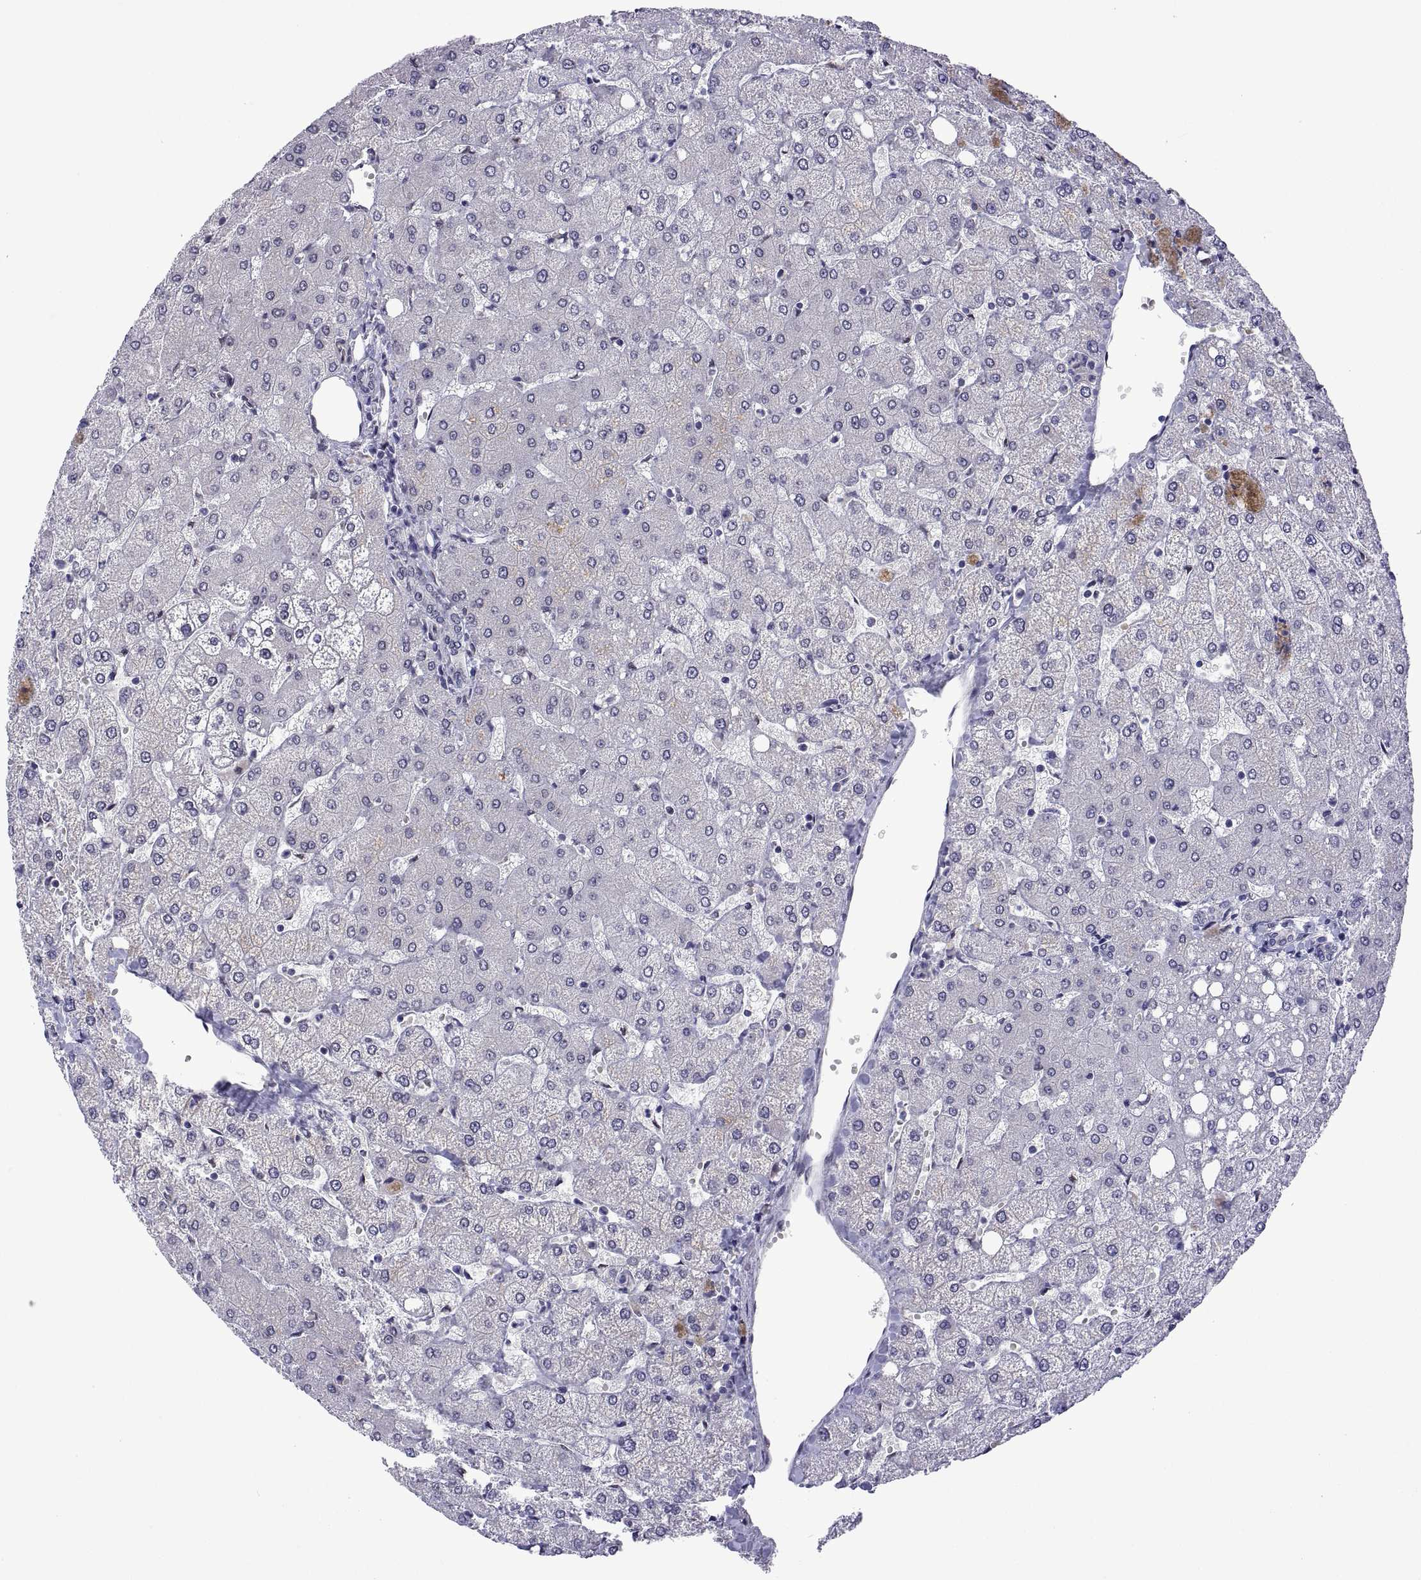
{"staining": {"intensity": "negative", "quantity": "none", "location": "none"}, "tissue": "liver", "cell_type": "Cholangiocytes", "image_type": "normal", "snomed": [{"axis": "morphology", "description": "Normal tissue, NOS"}, {"axis": "topography", "description": "Liver"}], "caption": "Immunohistochemistry histopathology image of benign liver stained for a protein (brown), which shows no expression in cholangiocytes.", "gene": "NR4A1", "patient": {"sex": "female", "age": 54}}